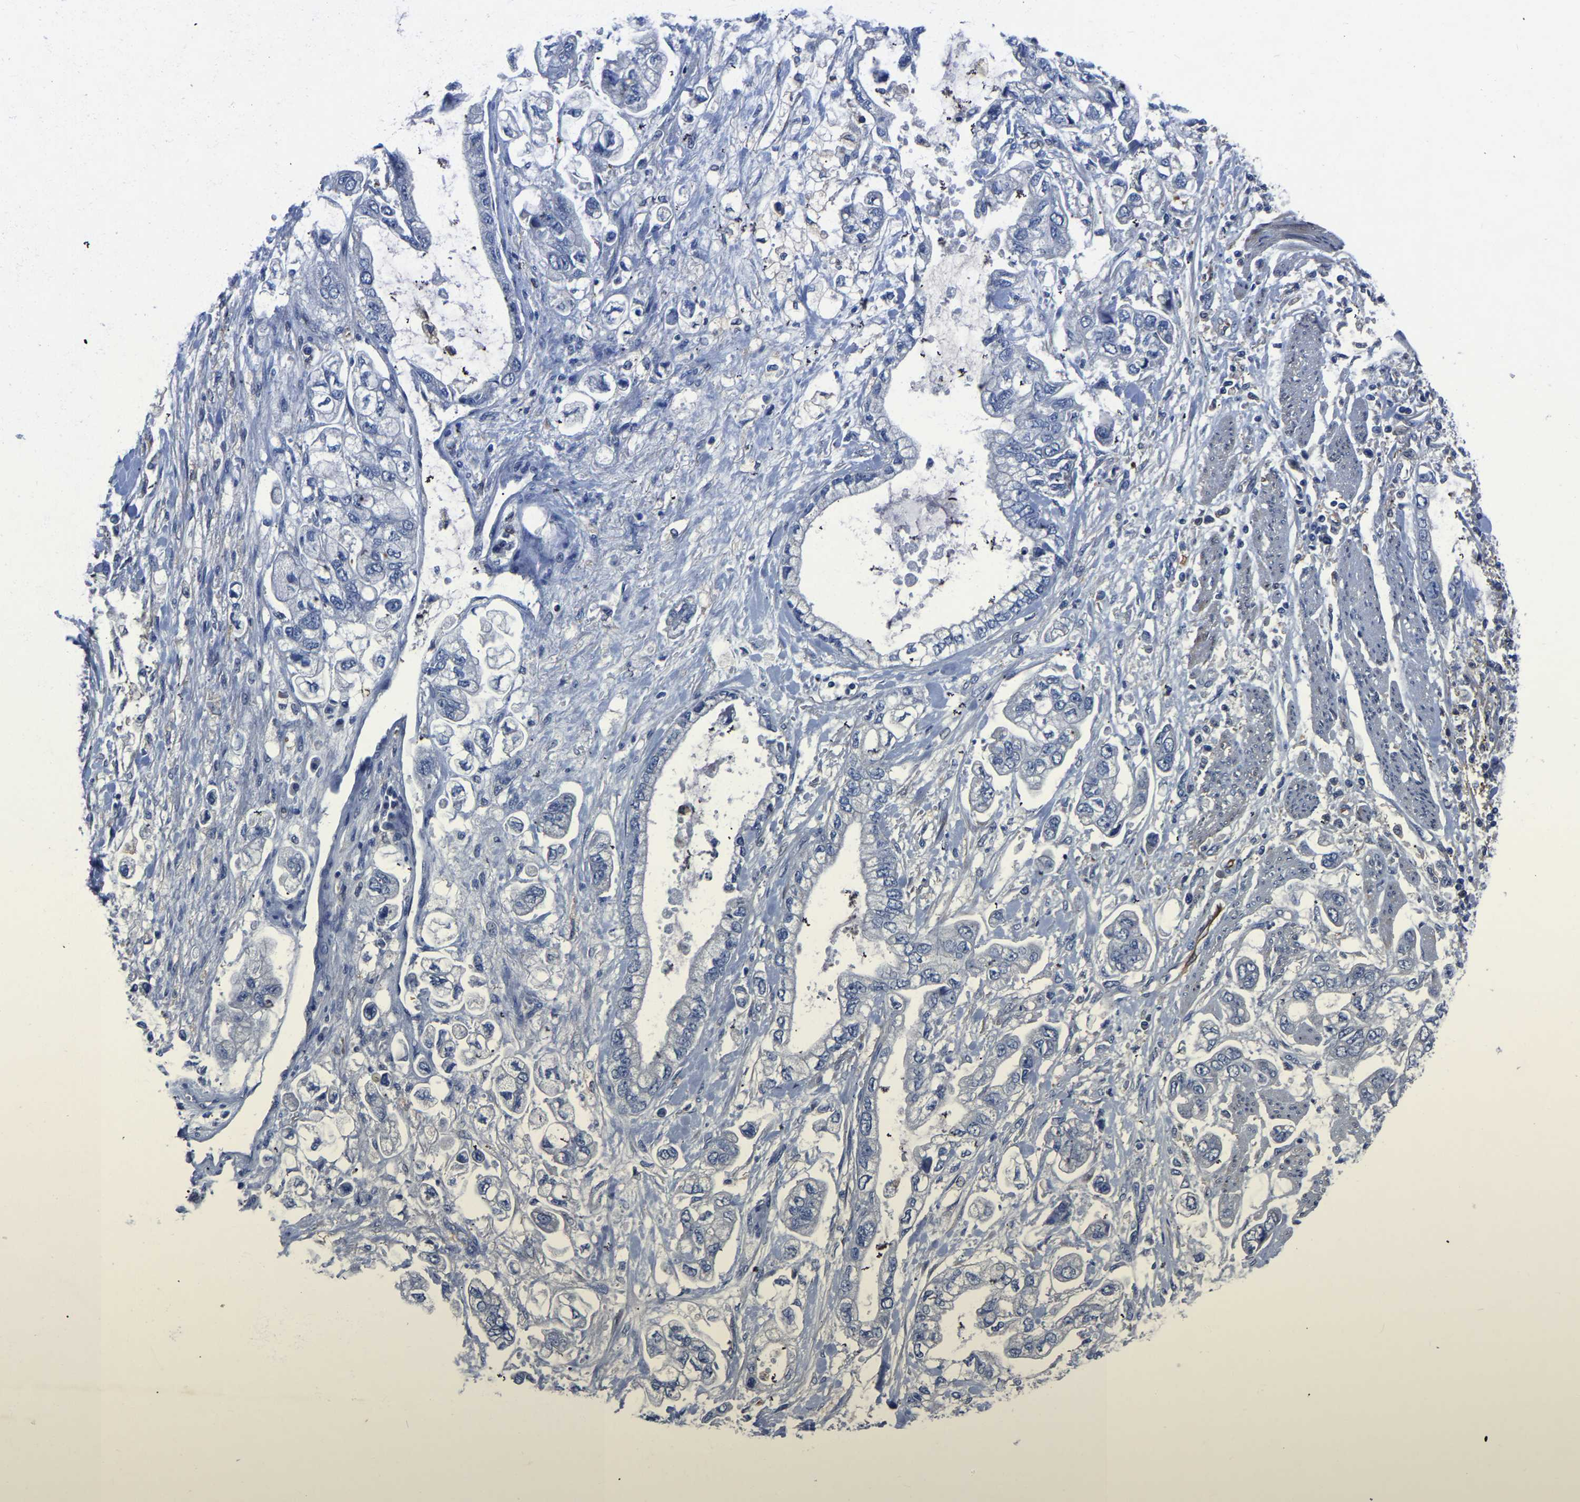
{"staining": {"intensity": "negative", "quantity": "none", "location": "none"}, "tissue": "stomach cancer", "cell_type": "Tumor cells", "image_type": "cancer", "snomed": [{"axis": "morphology", "description": "Normal tissue, NOS"}, {"axis": "morphology", "description": "Adenocarcinoma, NOS"}, {"axis": "topography", "description": "Stomach"}], "caption": "There is no significant staining in tumor cells of adenocarcinoma (stomach). (DAB immunohistochemistry, high magnification).", "gene": "ATG2B", "patient": {"sex": "male", "age": 62}}